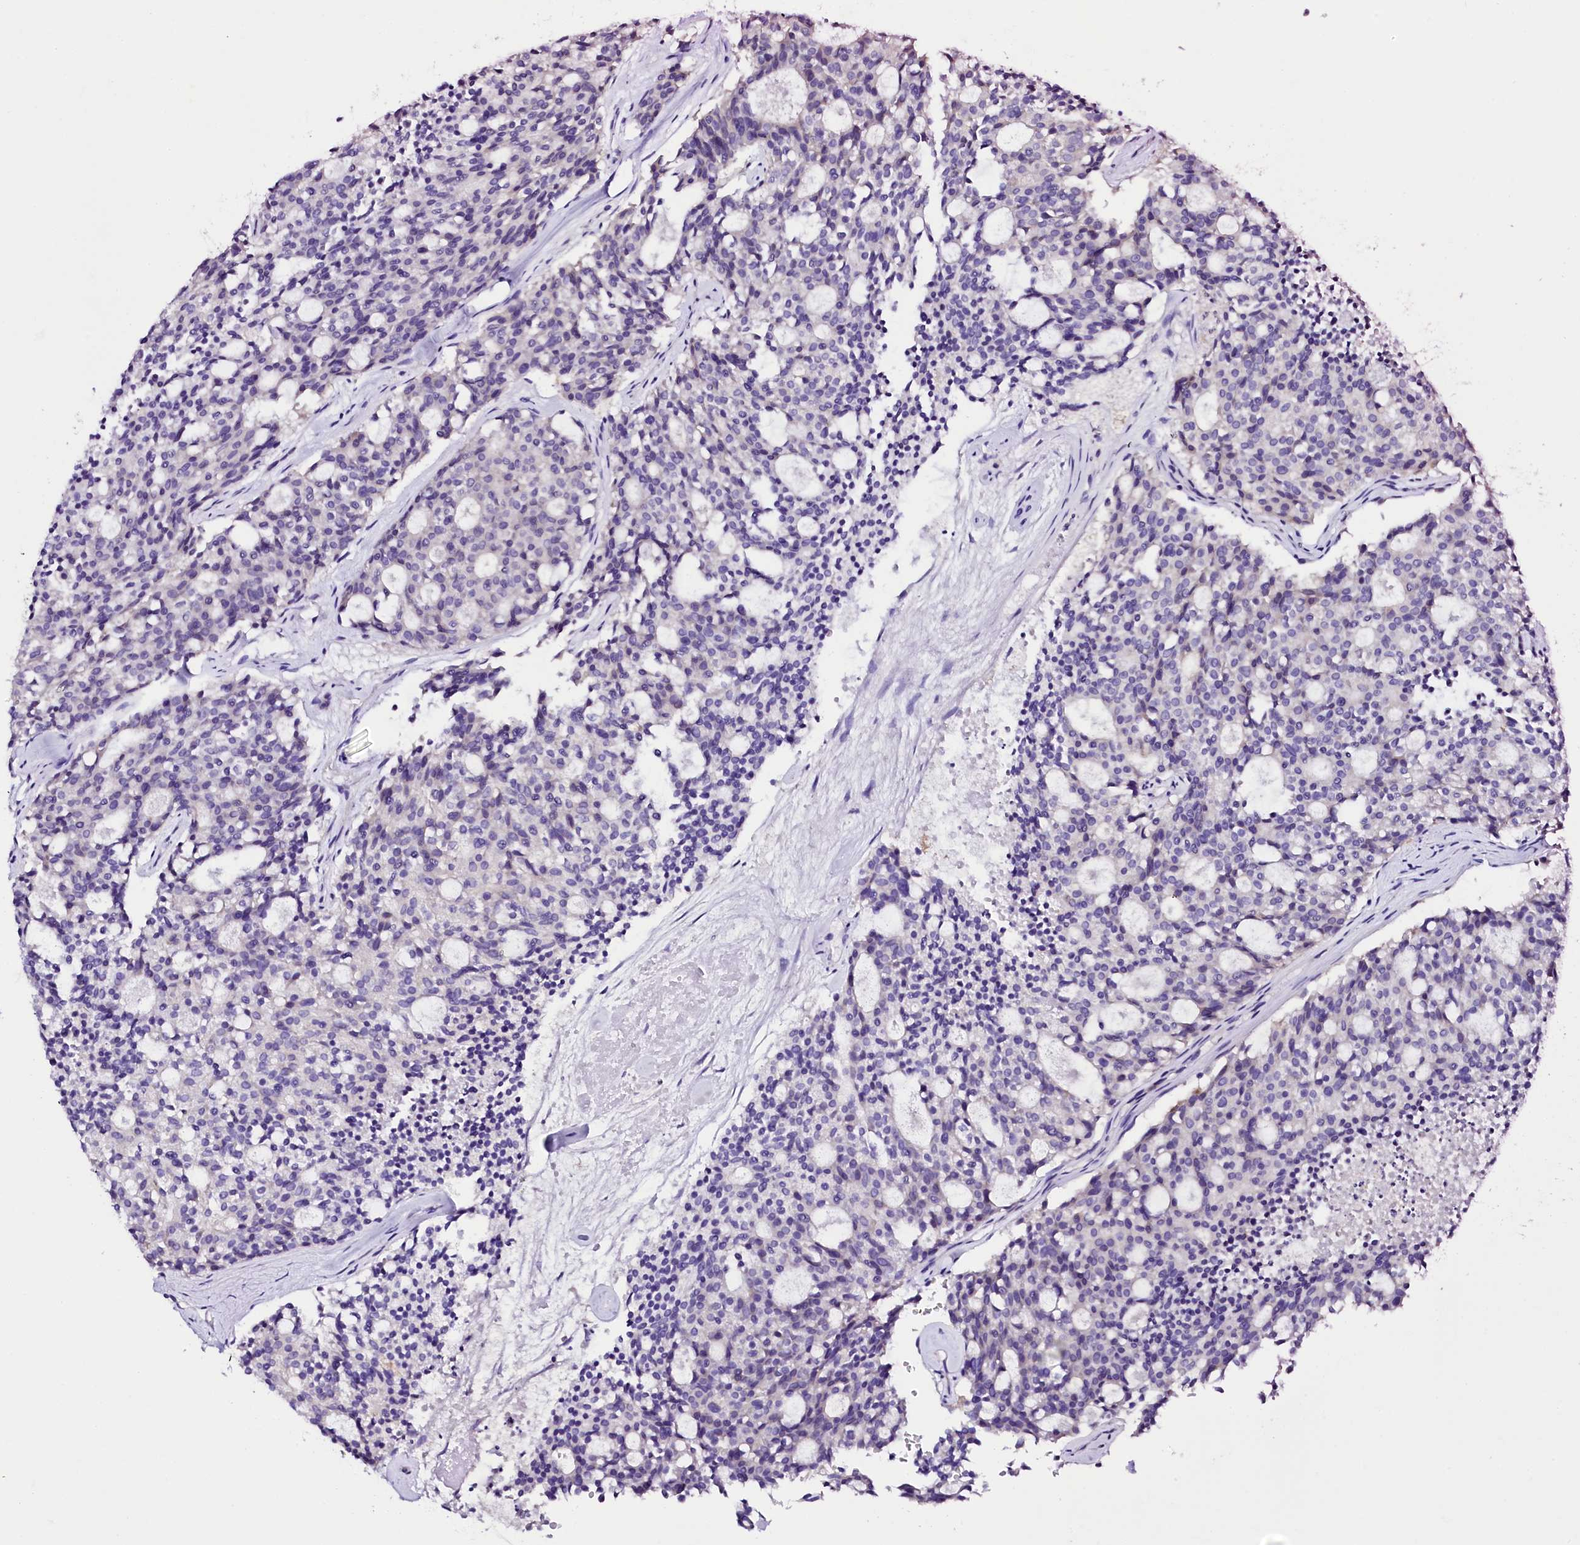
{"staining": {"intensity": "negative", "quantity": "none", "location": "none"}, "tissue": "carcinoid", "cell_type": "Tumor cells", "image_type": "cancer", "snomed": [{"axis": "morphology", "description": "Carcinoid, malignant, NOS"}, {"axis": "topography", "description": "Pancreas"}], "caption": "The IHC image has no significant expression in tumor cells of malignant carcinoid tissue. (DAB (3,3'-diaminobenzidine) IHC with hematoxylin counter stain).", "gene": "NAA16", "patient": {"sex": "female", "age": 54}}